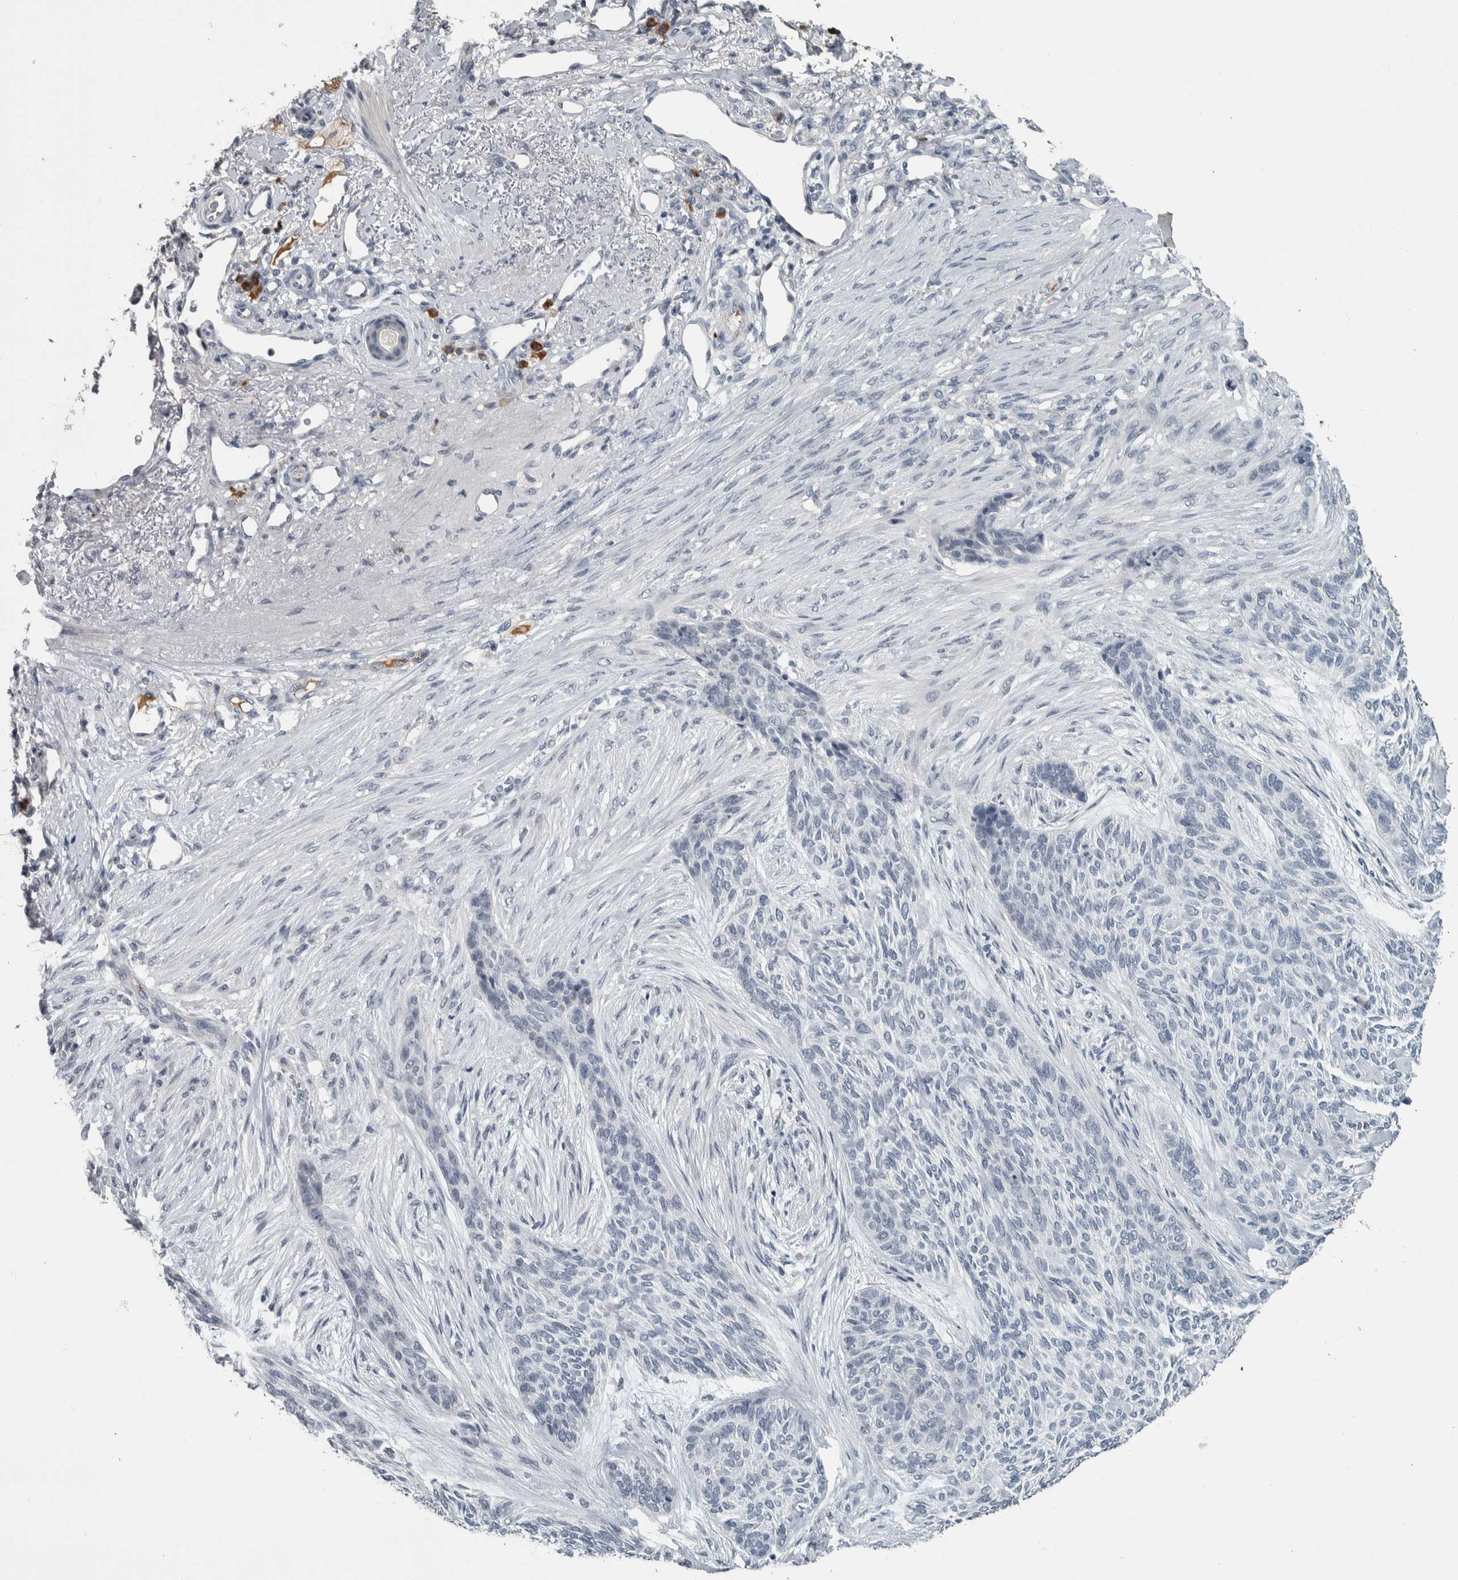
{"staining": {"intensity": "negative", "quantity": "none", "location": "none"}, "tissue": "skin cancer", "cell_type": "Tumor cells", "image_type": "cancer", "snomed": [{"axis": "morphology", "description": "Basal cell carcinoma"}, {"axis": "topography", "description": "Skin"}], "caption": "This is an immunohistochemistry (IHC) photomicrograph of skin cancer (basal cell carcinoma). There is no expression in tumor cells.", "gene": "CAVIN4", "patient": {"sex": "male", "age": 55}}